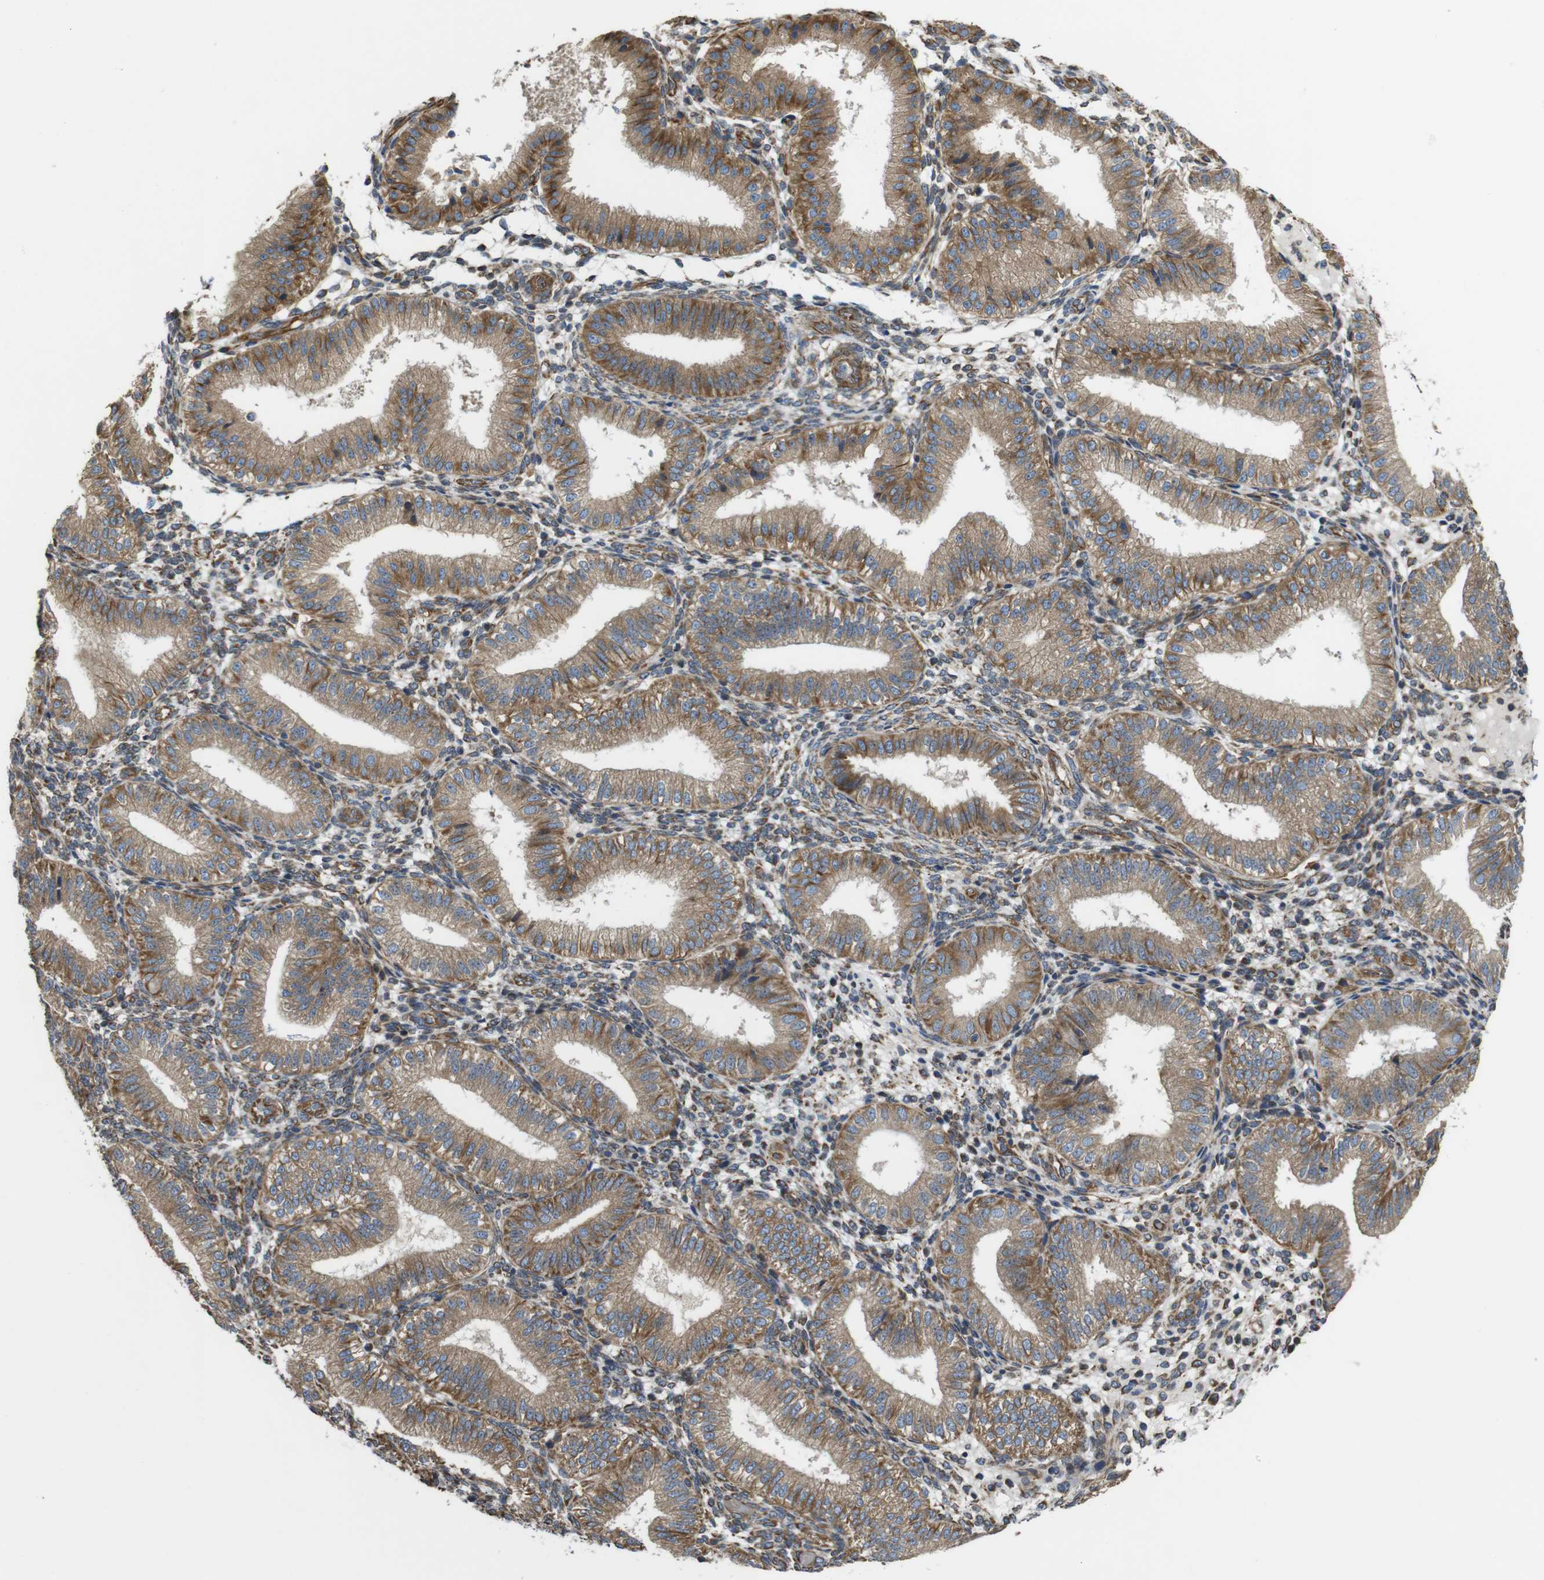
{"staining": {"intensity": "moderate", "quantity": "25%-75%", "location": "cytoplasmic/membranous"}, "tissue": "endometrium", "cell_type": "Cells in endometrial stroma", "image_type": "normal", "snomed": [{"axis": "morphology", "description": "Normal tissue, NOS"}, {"axis": "topography", "description": "Endometrium"}], "caption": "This is an image of IHC staining of normal endometrium, which shows moderate positivity in the cytoplasmic/membranous of cells in endometrial stroma.", "gene": "POMK", "patient": {"sex": "female", "age": 39}}